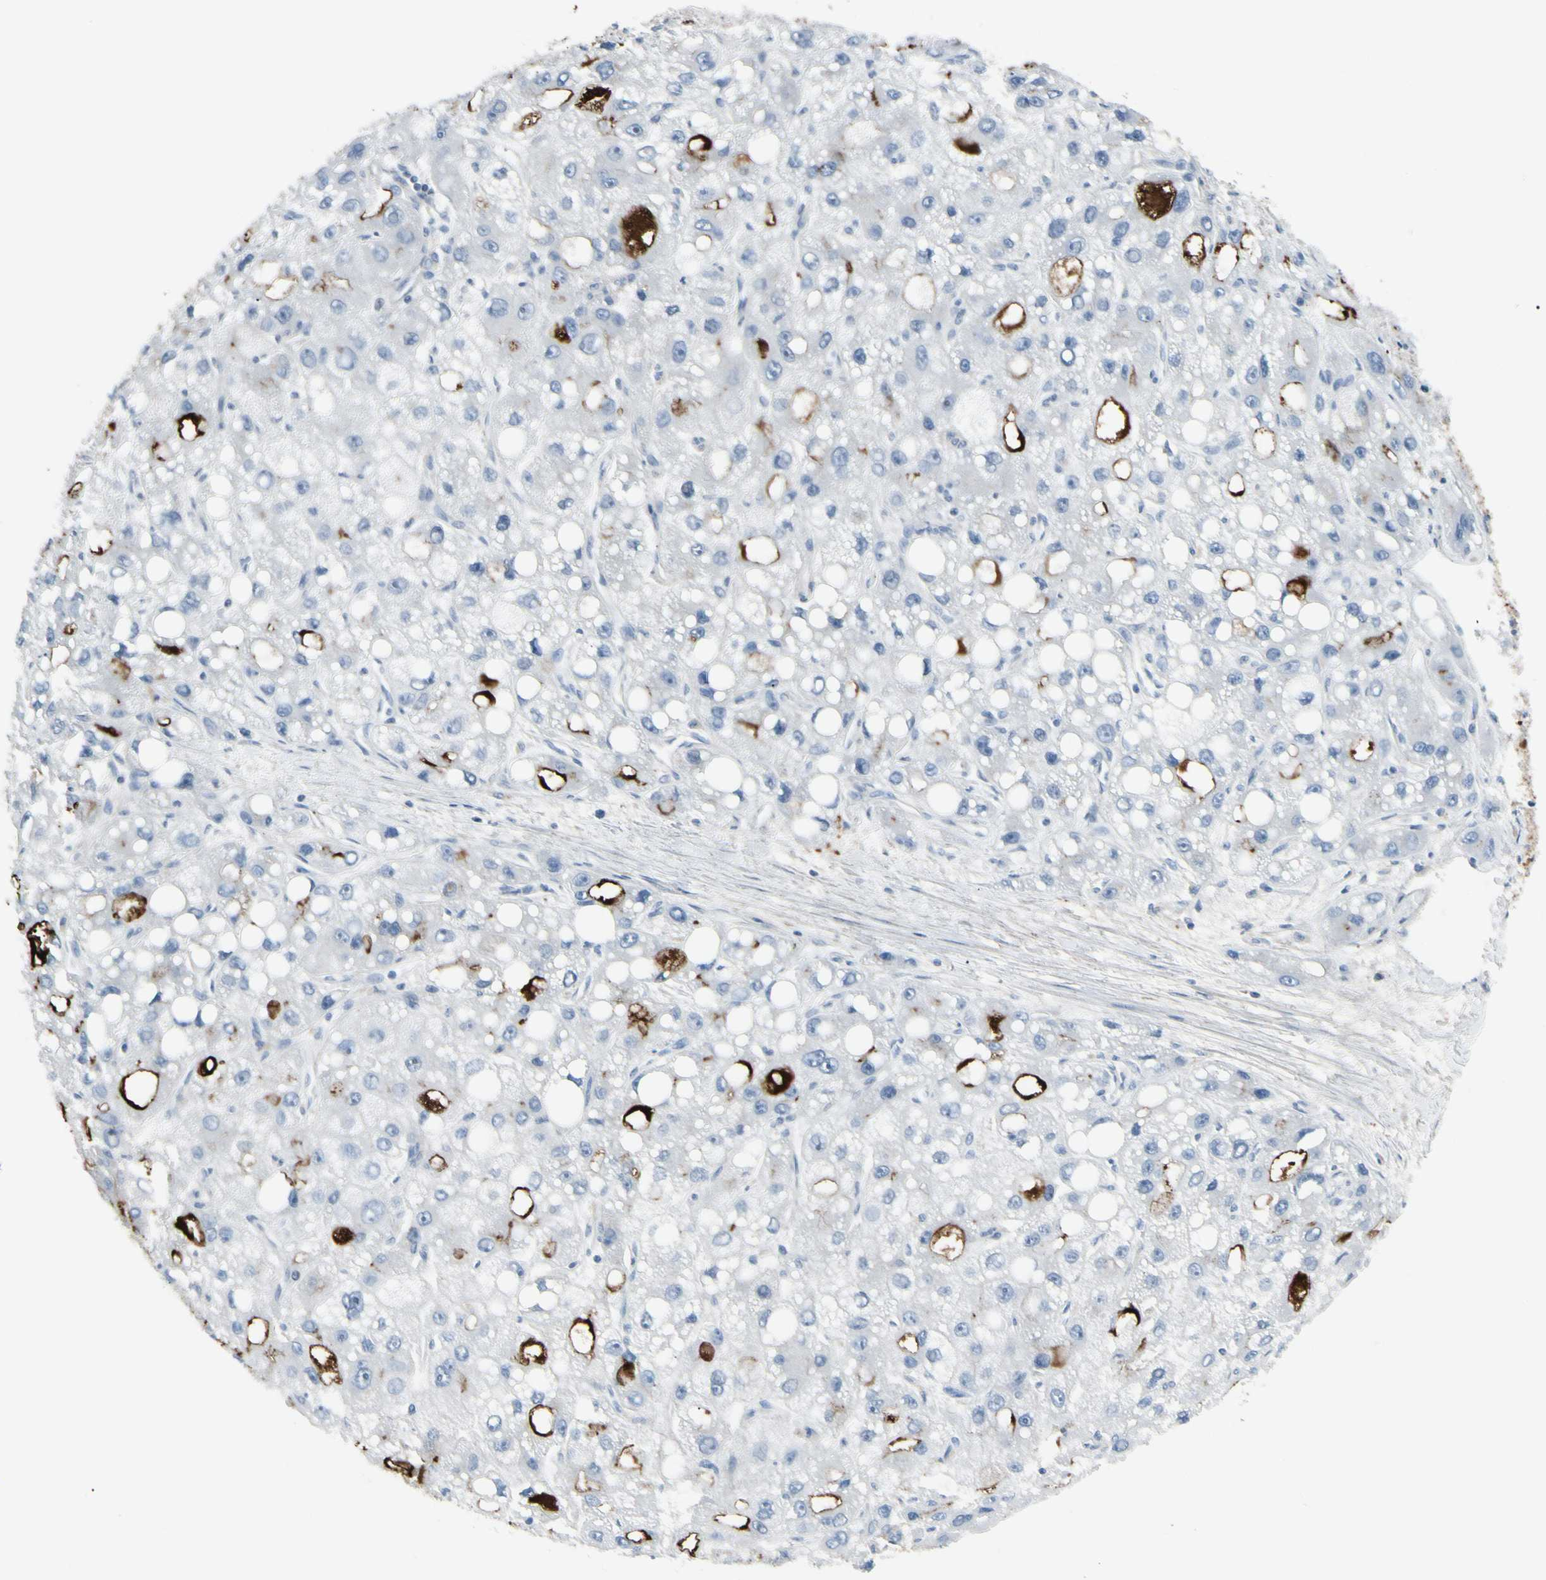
{"staining": {"intensity": "negative", "quantity": "none", "location": "none"}, "tissue": "liver cancer", "cell_type": "Tumor cells", "image_type": "cancer", "snomed": [{"axis": "morphology", "description": "Carcinoma, Hepatocellular, NOS"}, {"axis": "topography", "description": "Liver"}], "caption": "An image of liver cancer stained for a protein exhibits no brown staining in tumor cells. (Immunohistochemistry, brightfield microscopy, high magnification).", "gene": "PIGR", "patient": {"sex": "male", "age": 55}}